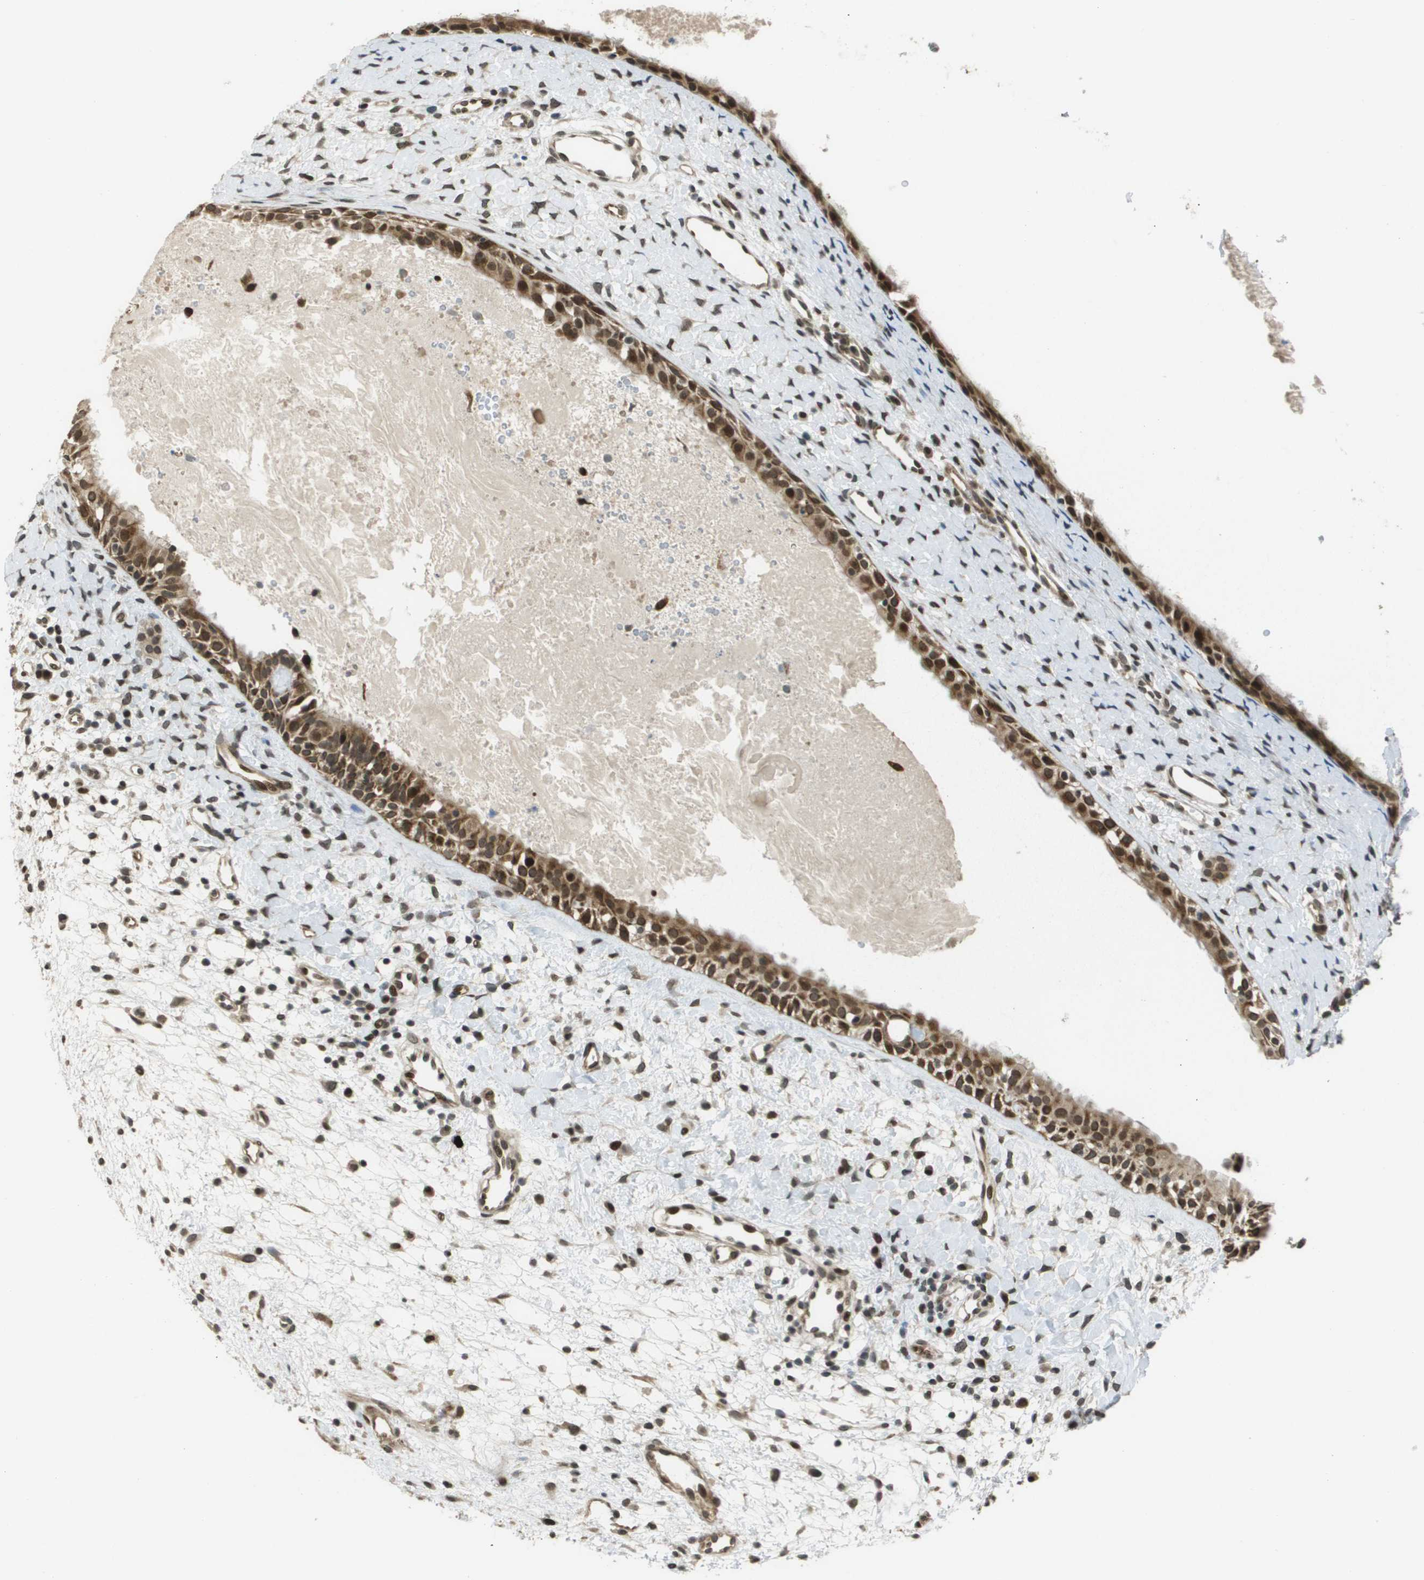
{"staining": {"intensity": "strong", "quantity": ">75%", "location": "cytoplasmic/membranous,nuclear"}, "tissue": "nasopharynx", "cell_type": "Respiratory epithelial cells", "image_type": "normal", "snomed": [{"axis": "morphology", "description": "Normal tissue, NOS"}, {"axis": "topography", "description": "Nasopharynx"}], "caption": "IHC photomicrograph of normal nasopharynx: nasopharynx stained using immunohistochemistry reveals high levels of strong protein expression localized specifically in the cytoplasmic/membranous,nuclear of respiratory epithelial cells, appearing as a cytoplasmic/membranous,nuclear brown color.", "gene": "KAT5", "patient": {"sex": "male", "age": 22}}